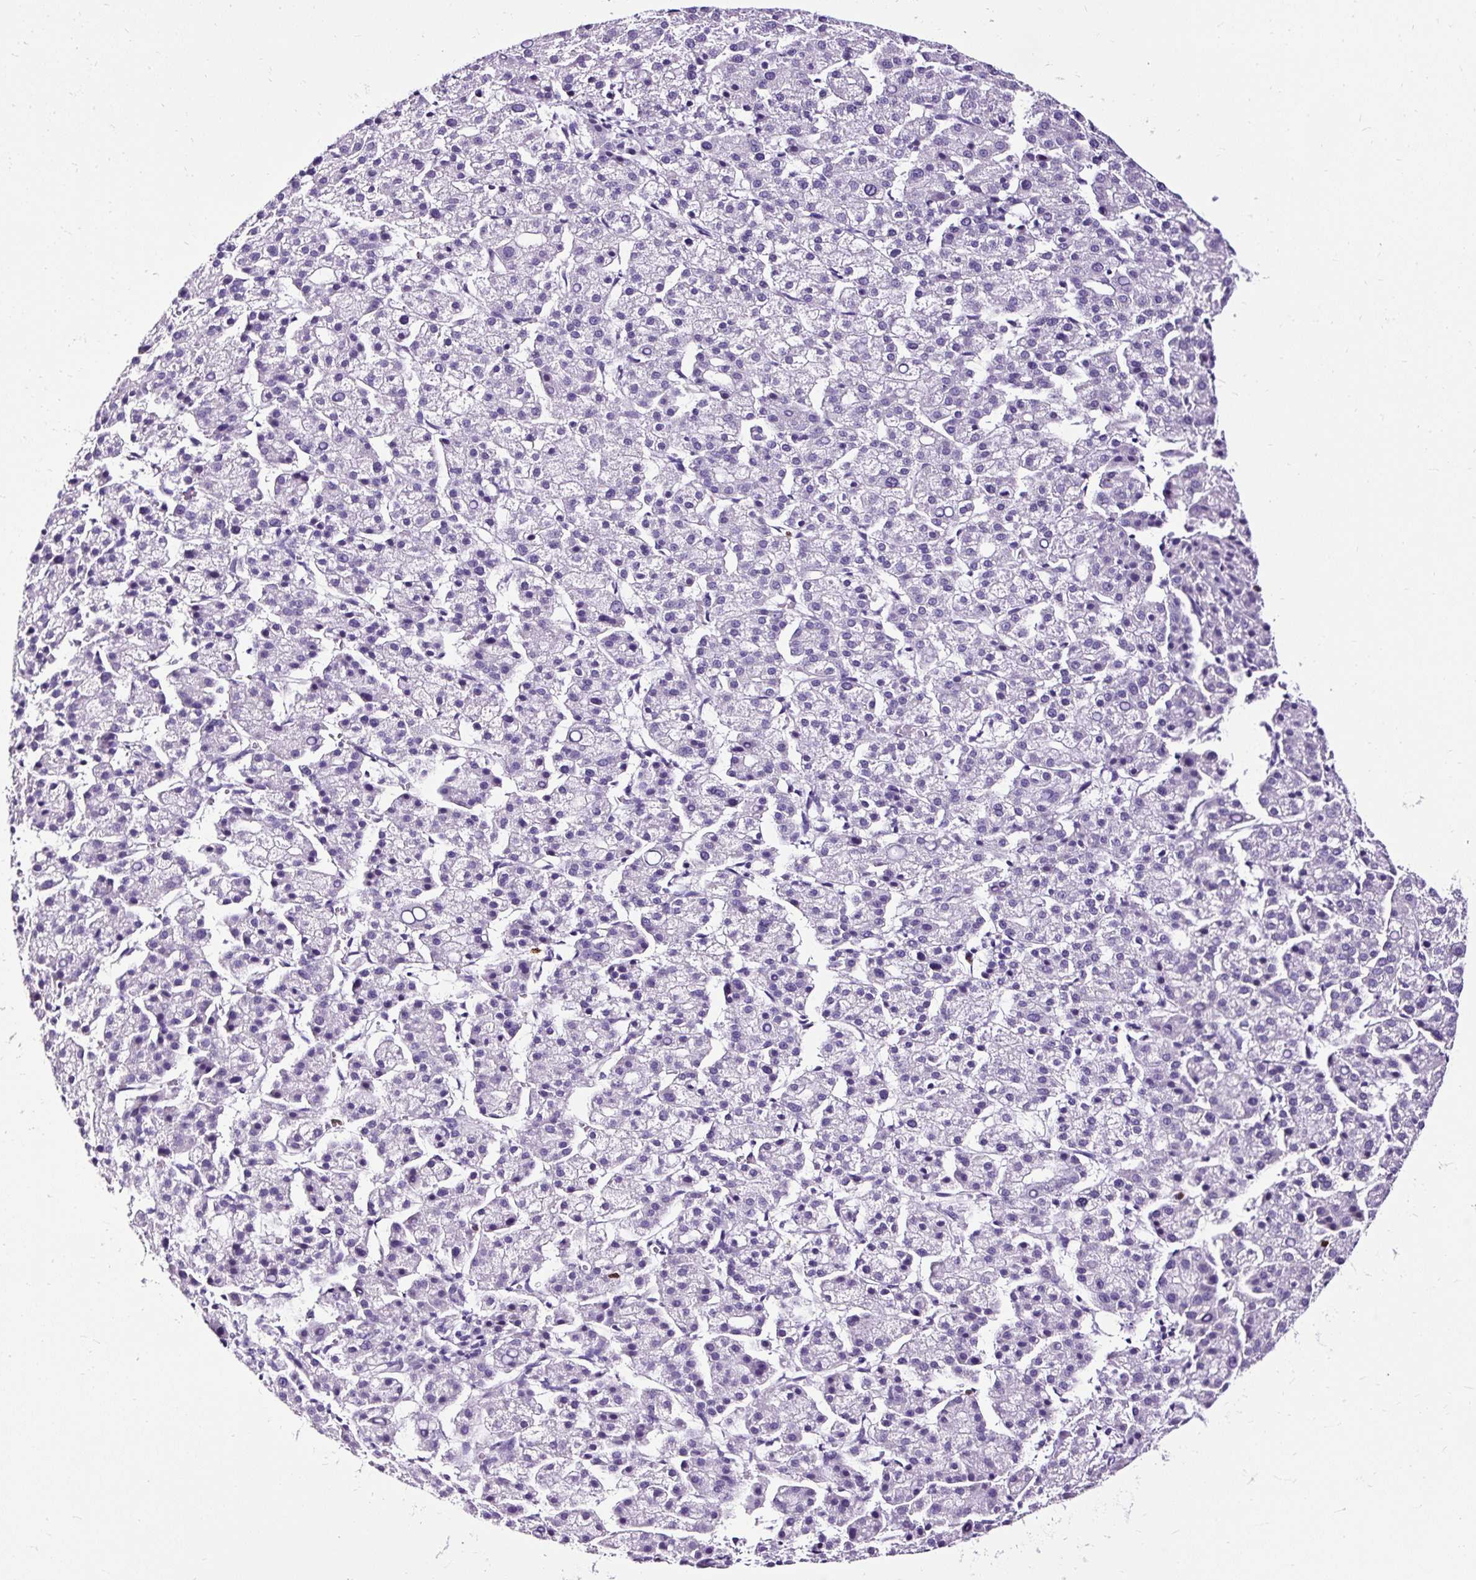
{"staining": {"intensity": "negative", "quantity": "none", "location": "none"}, "tissue": "liver cancer", "cell_type": "Tumor cells", "image_type": "cancer", "snomed": [{"axis": "morphology", "description": "Carcinoma, Hepatocellular, NOS"}, {"axis": "topography", "description": "Liver"}], "caption": "A photomicrograph of human liver hepatocellular carcinoma is negative for staining in tumor cells.", "gene": "SLC7A8", "patient": {"sex": "female", "age": 58}}